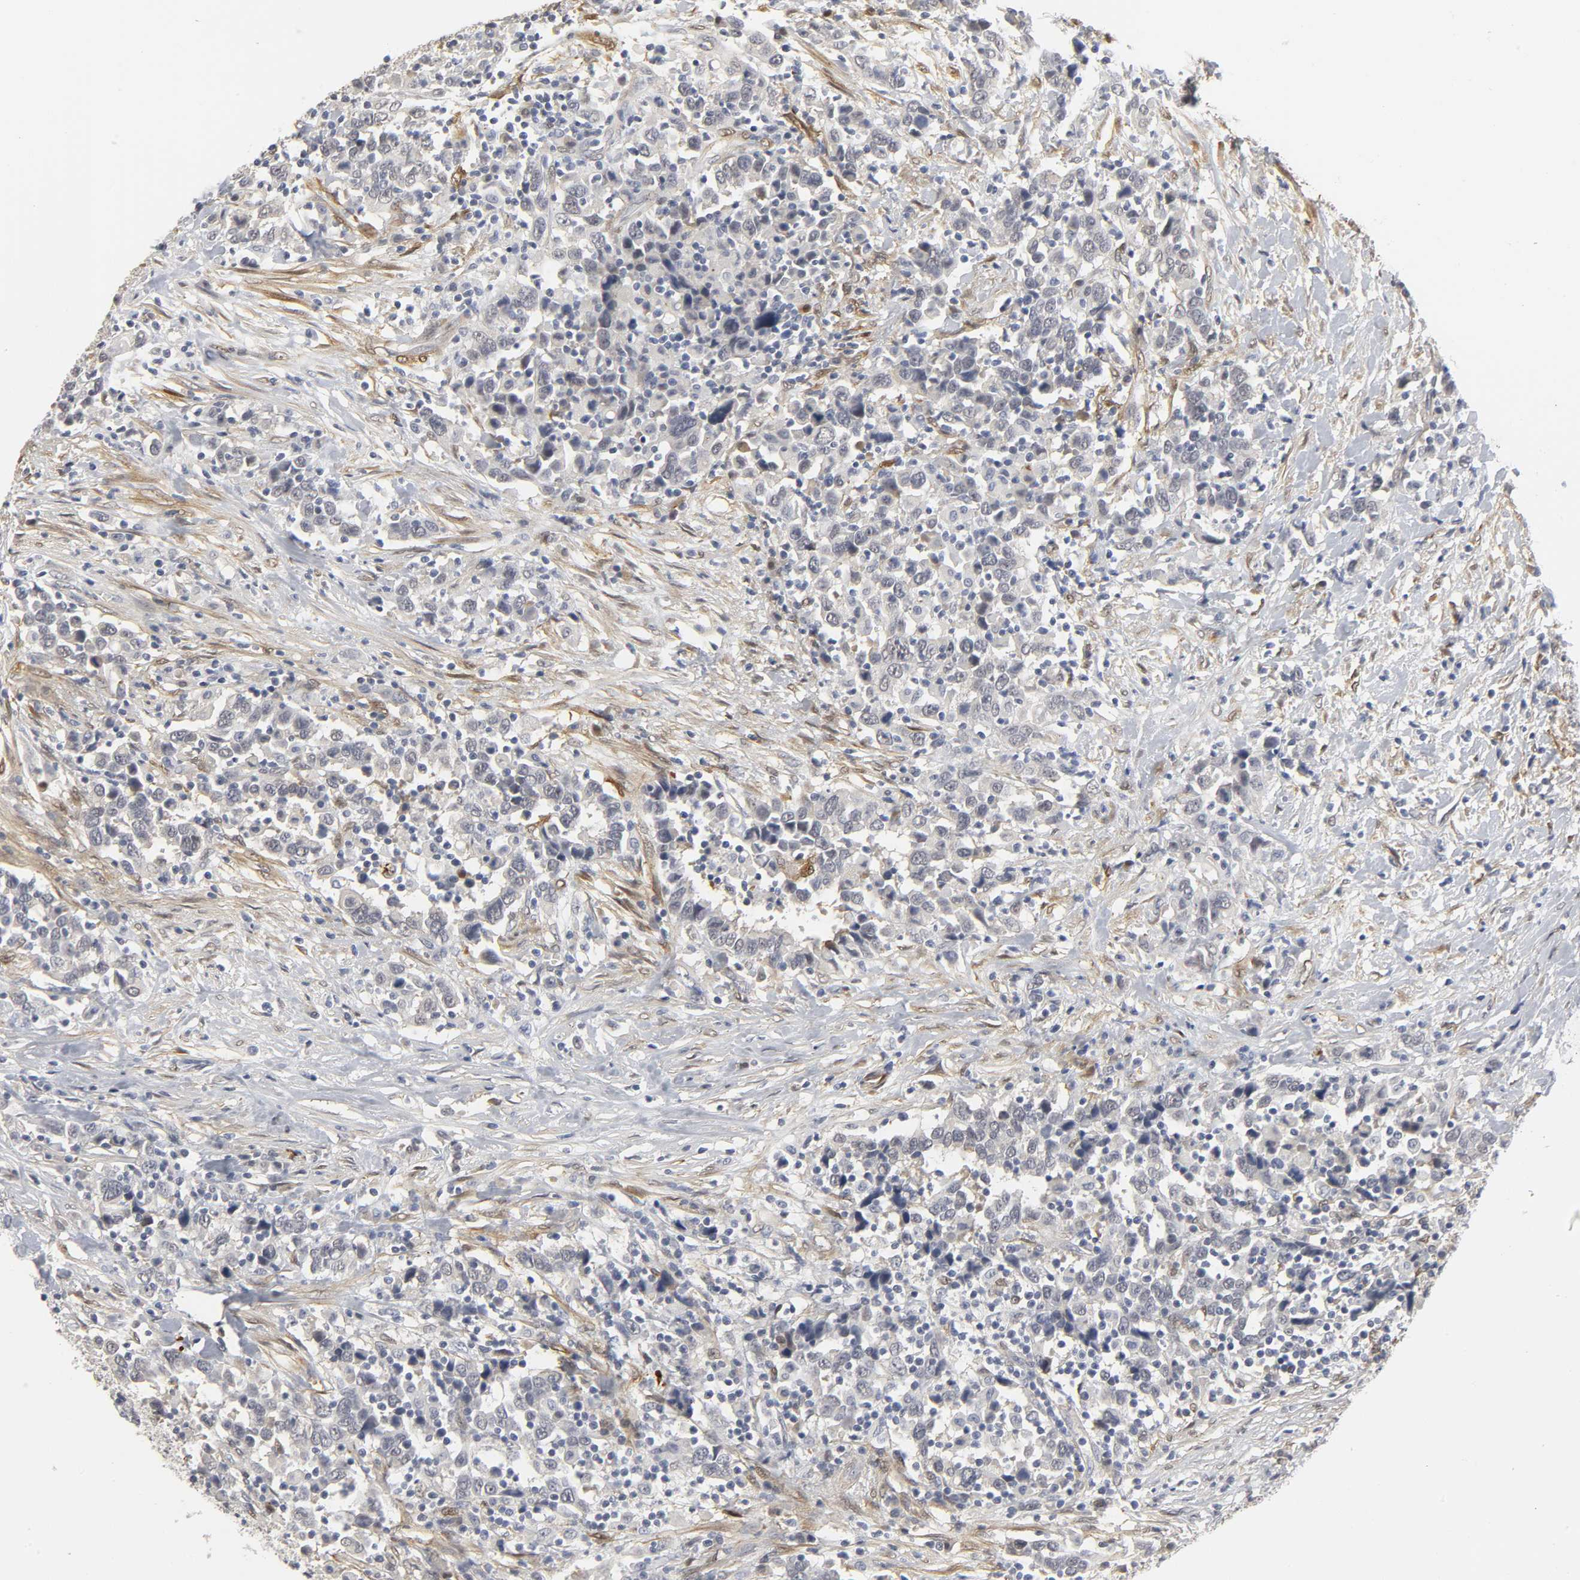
{"staining": {"intensity": "weak", "quantity": "<25%", "location": "cytoplasmic/membranous,nuclear"}, "tissue": "urothelial cancer", "cell_type": "Tumor cells", "image_type": "cancer", "snomed": [{"axis": "morphology", "description": "Urothelial carcinoma, High grade"}, {"axis": "topography", "description": "Urinary bladder"}], "caption": "Immunohistochemistry (IHC) photomicrograph of neoplastic tissue: human urothelial cancer stained with DAB exhibits no significant protein positivity in tumor cells.", "gene": "PDLIM3", "patient": {"sex": "male", "age": 61}}